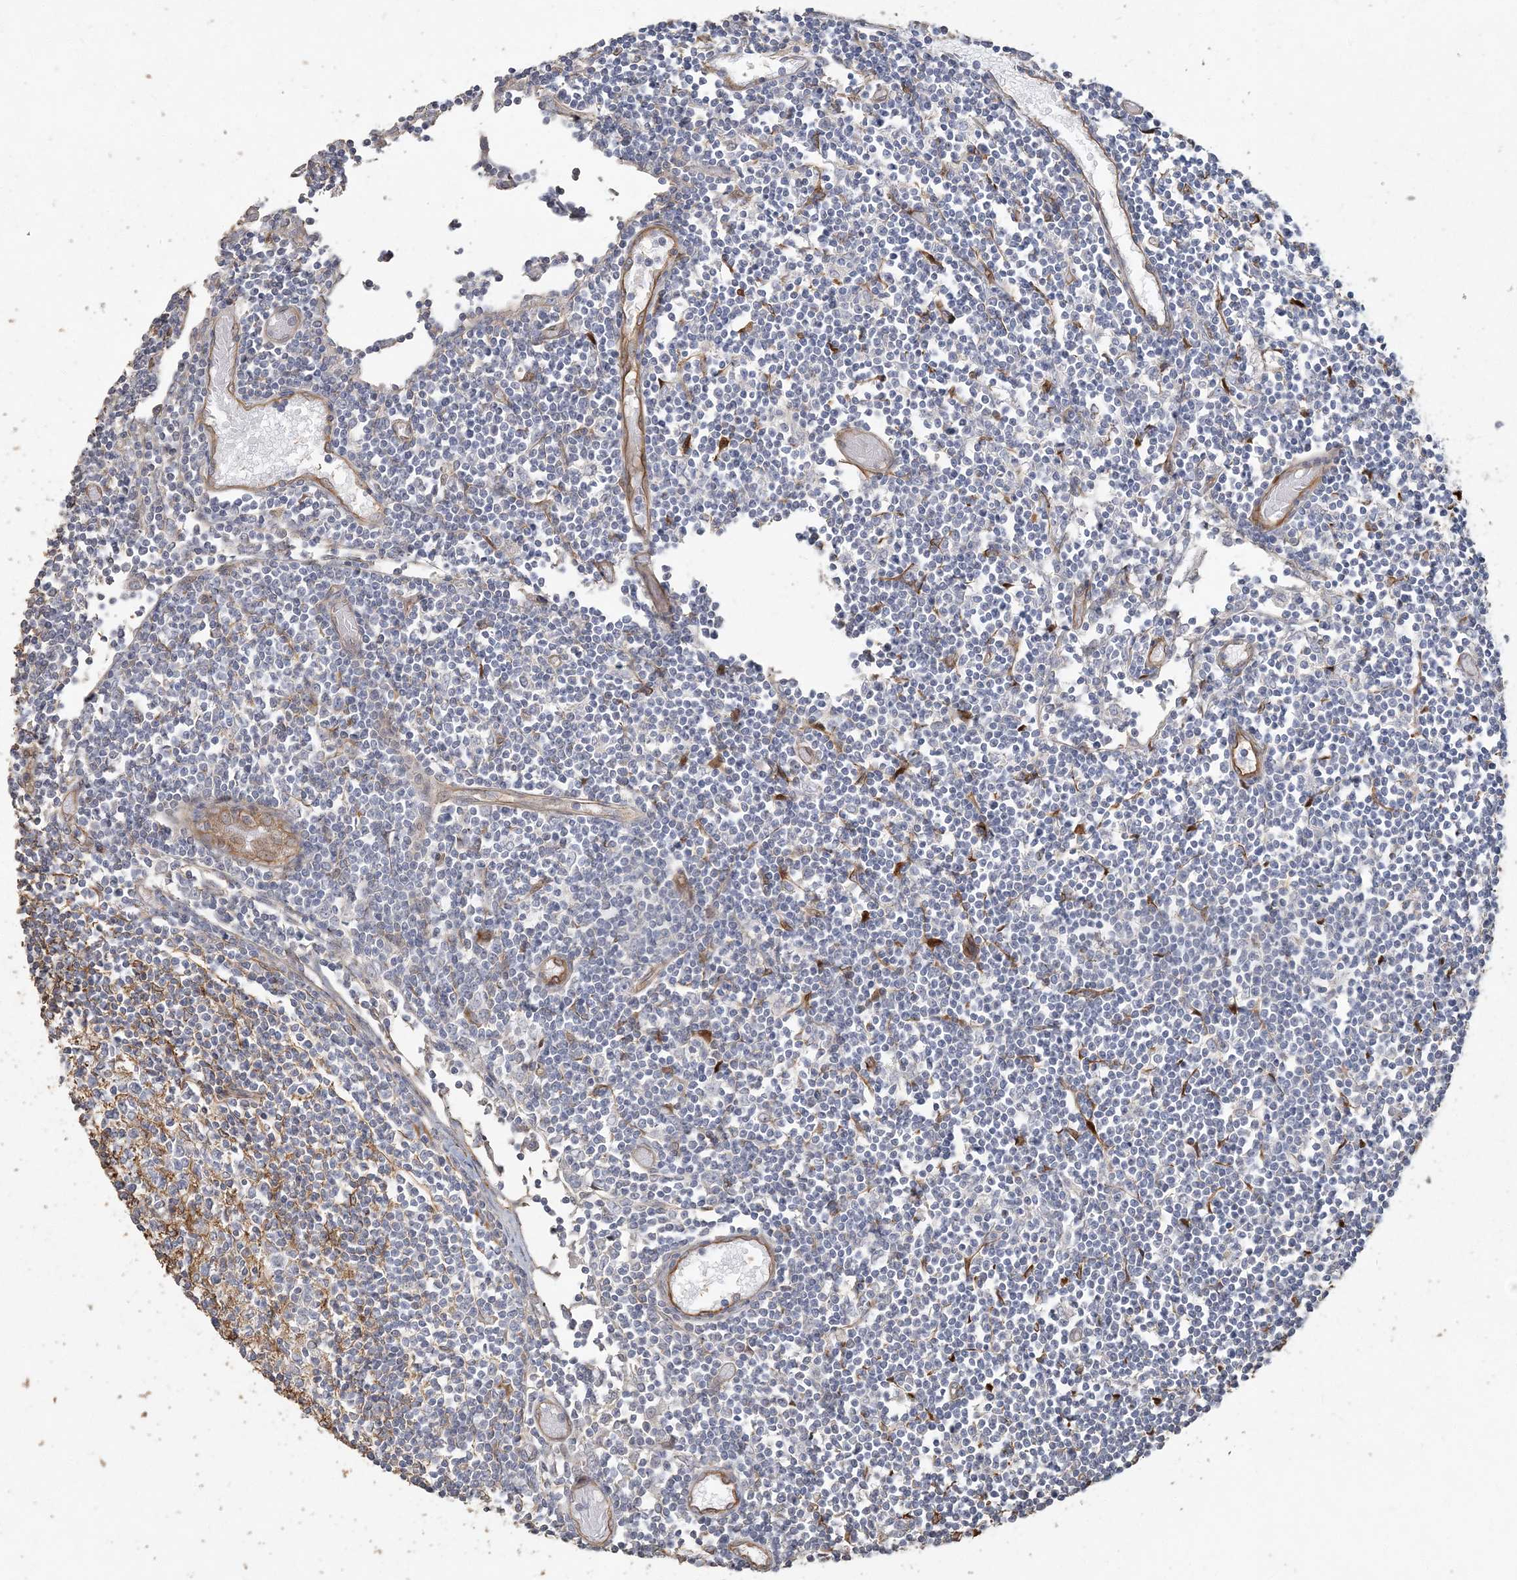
{"staining": {"intensity": "negative", "quantity": "none", "location": "none"}, "tissue": "lymph node", "cell_type": "Germinal center cells", "image_type": "normal", "snomed": [{"axis": "morphology", "description": "Normal tissue, NOS"}, {"axis": "topography", "description": "Lymph node"}], "caption": "Lymph node was stained to show a protein in brown. There is no significant positivity in germinal center cells. Brightfield microscopy of immunohistochemistry stained with DAB (3,3'-diaminobenzidine) (brown) and hematoxylin (blue), captured at high magnification.", "gene": "RNF145", "patient": {"sex": "female", "age": 11}}